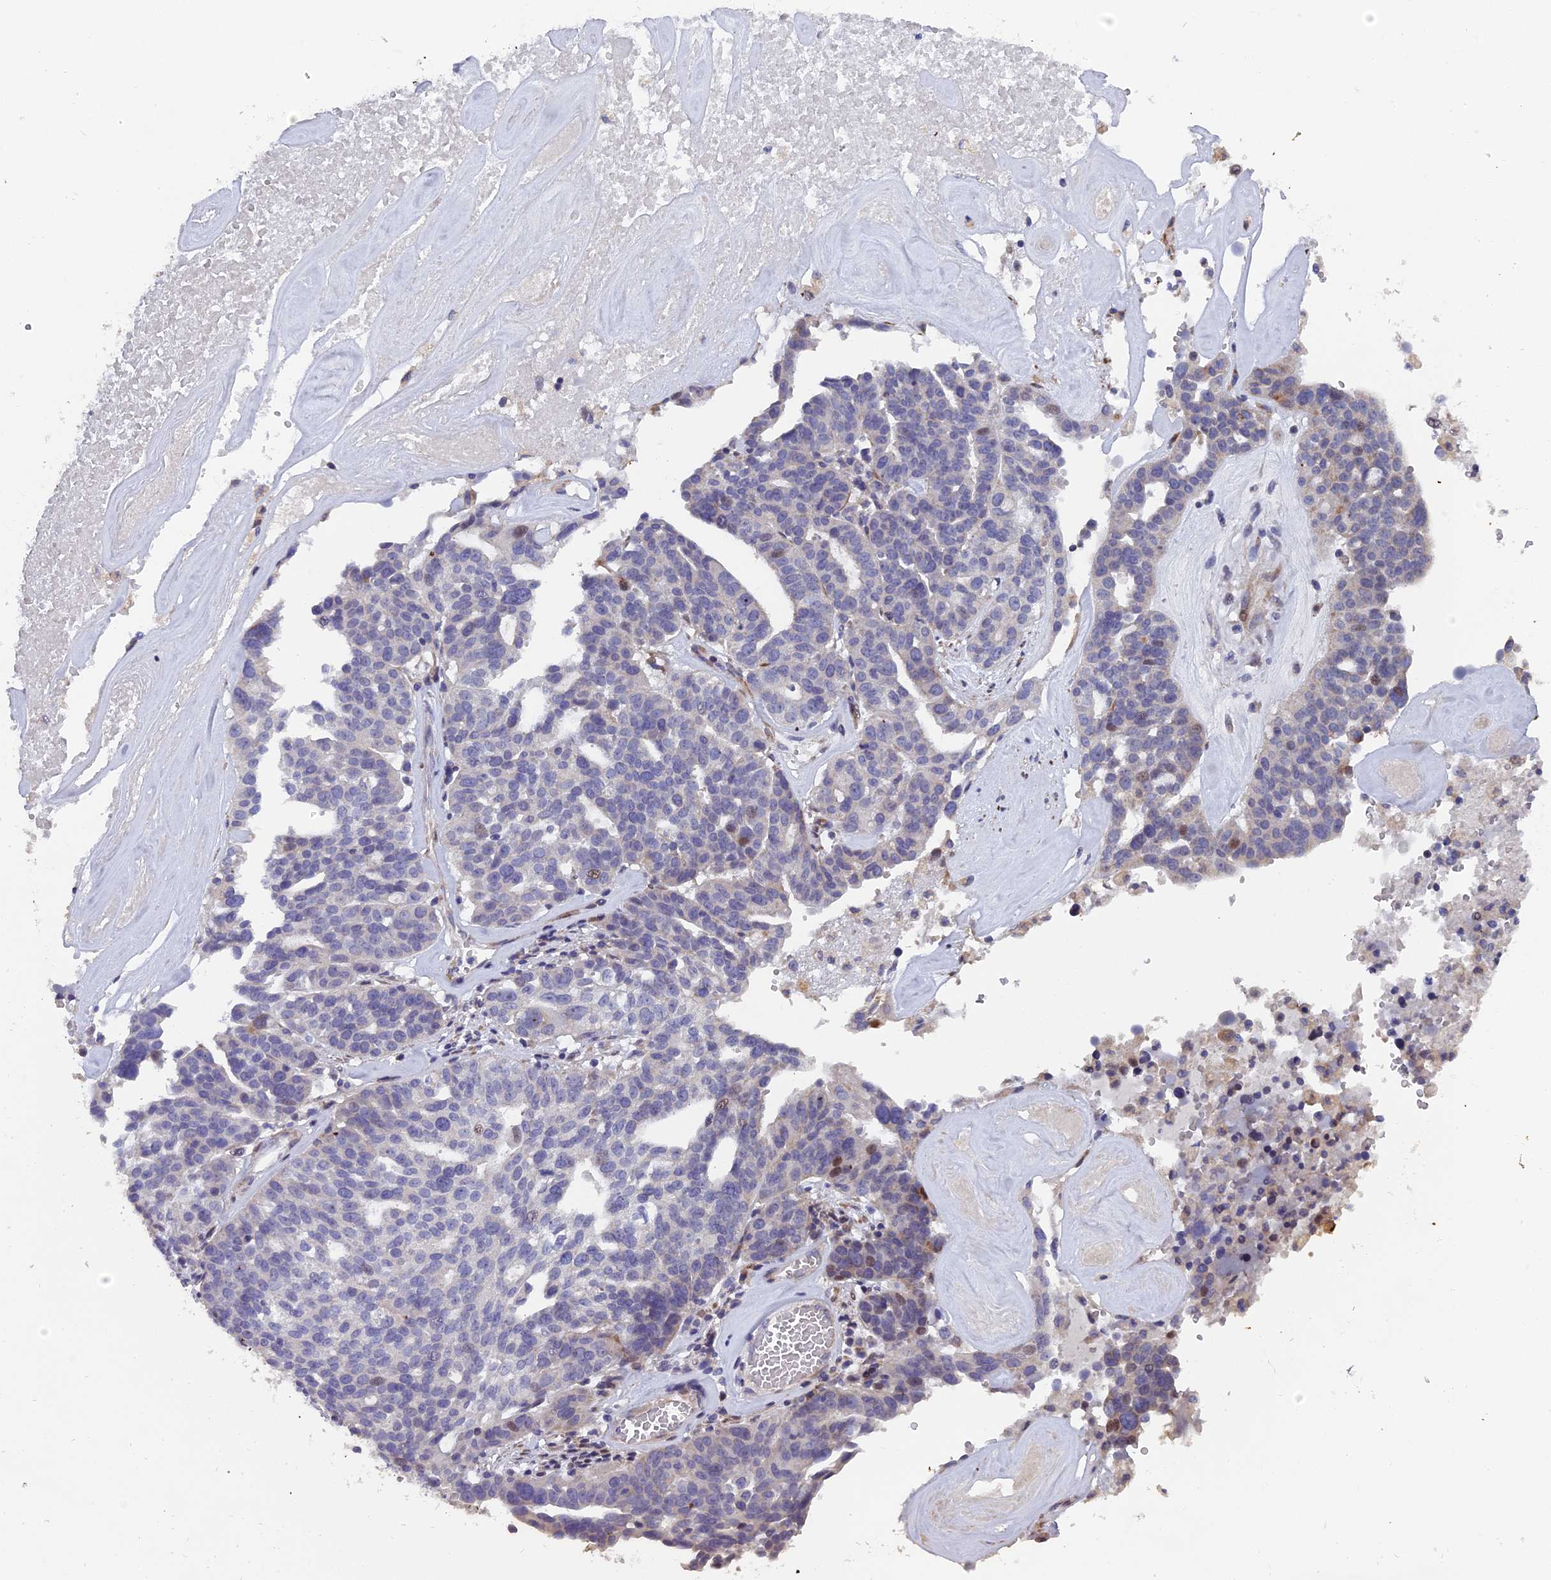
{"staining": {"intensity": "moderate", "quantity": "<25%", "location": "nuclear"}, "tissue": "ovarian cancer", "cell_type": "Tumor cells", "image_type": "cancer", "snomed": [{"axis": "morphology", "description": "Cystadenocarcinoma, serous, NOS"}, {"axis": "topography", "description": "Ovary"}], "caption": "Human ovarian cancer stained for a protein (brown) demonstrates moderate nuclear positive staining in about <25% of tumor cells.", "gene": "RAB28", "patient": {"sex": "female", "age": 59}}